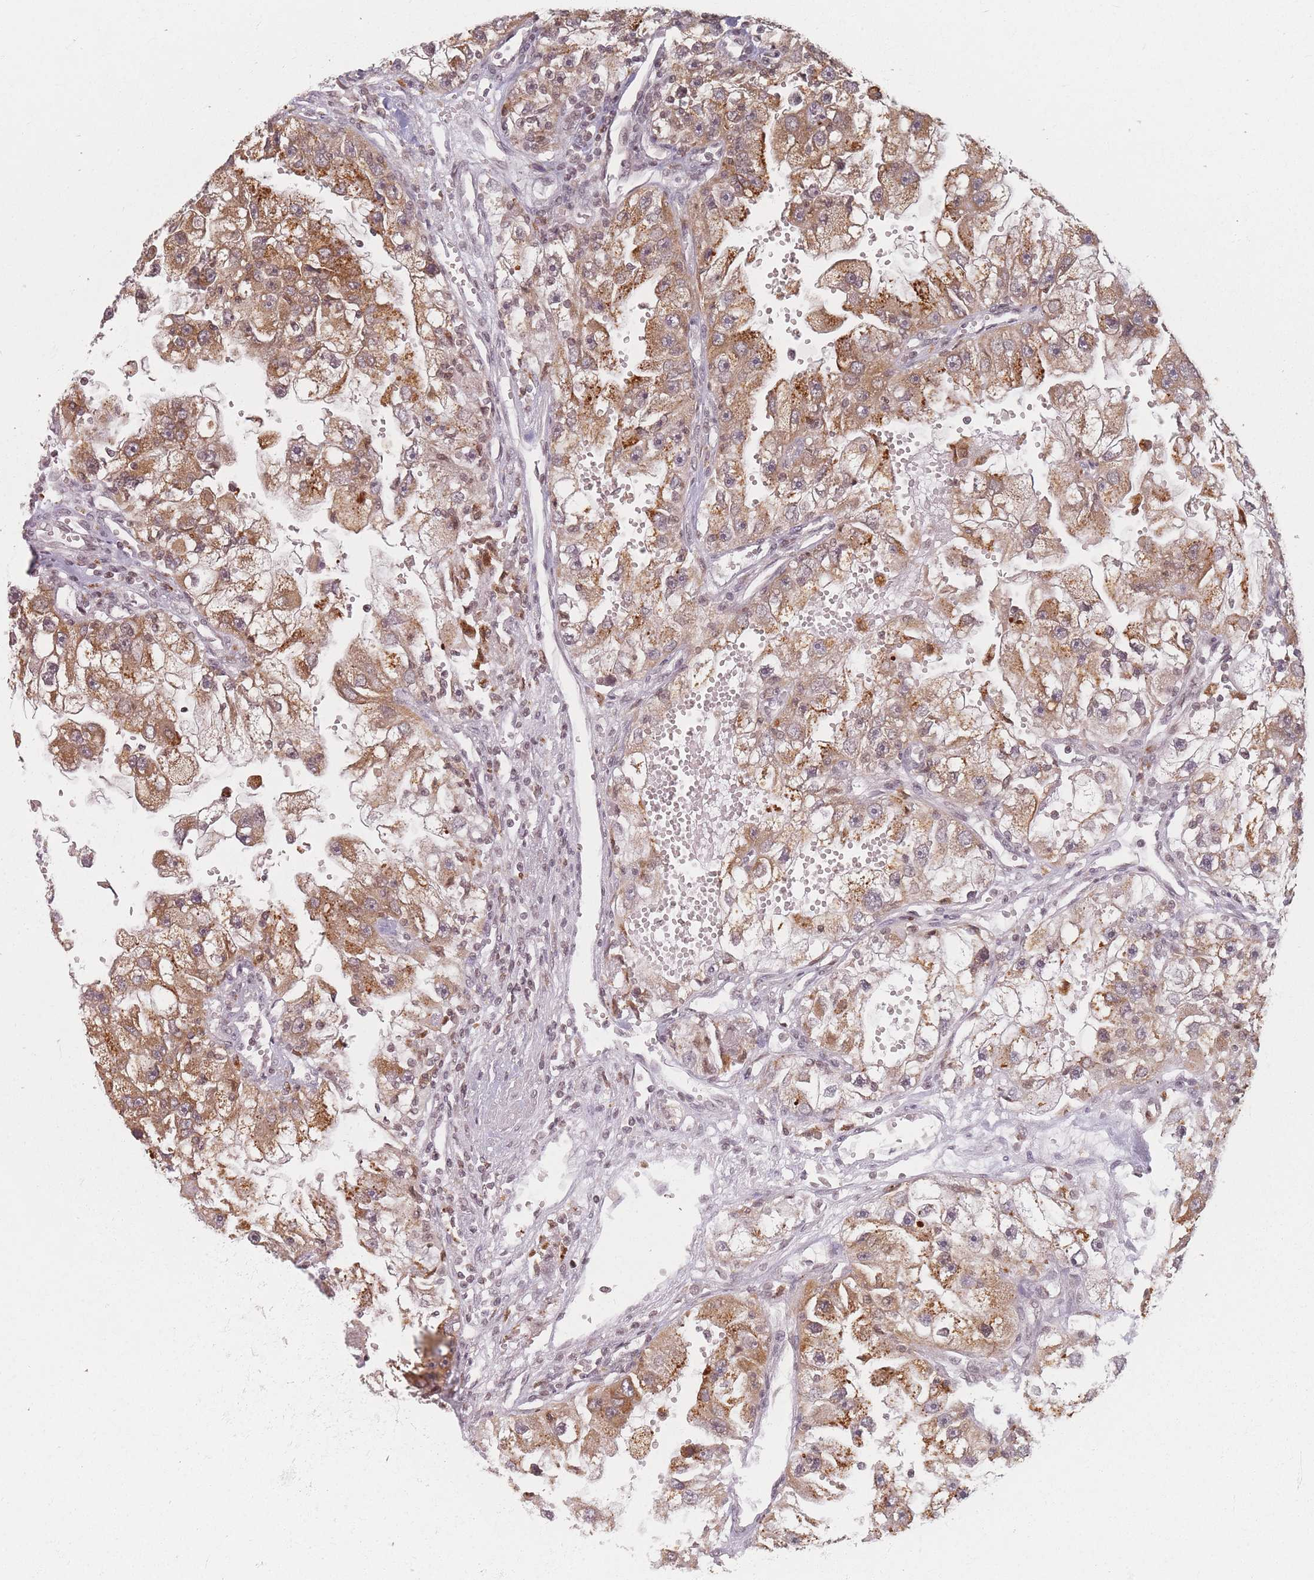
{"staining": {"intensity": "moderate", "quantity": ">75%", "location": "cytoplasmic/membranous,nuclear"}, "tissue": "renal cancer", "cell_type": "Tumor cells", "image_type": "cancer", "snomed": [{"axis": "morphology", "description": "Adenocarcinoma, NOS"}, {"axis": "topography", "description": "Kidney"}], "caption": "A high-resolution photomicrograph shows immunohistochemistry staining of adenocarcinoma (renal), which shows moderate cytoplasmic/membranous and nuclear expression in approximately >75% of tumor cells.", "gene": "SPATA45", "patient": {"sex": "male", "age": 63}}